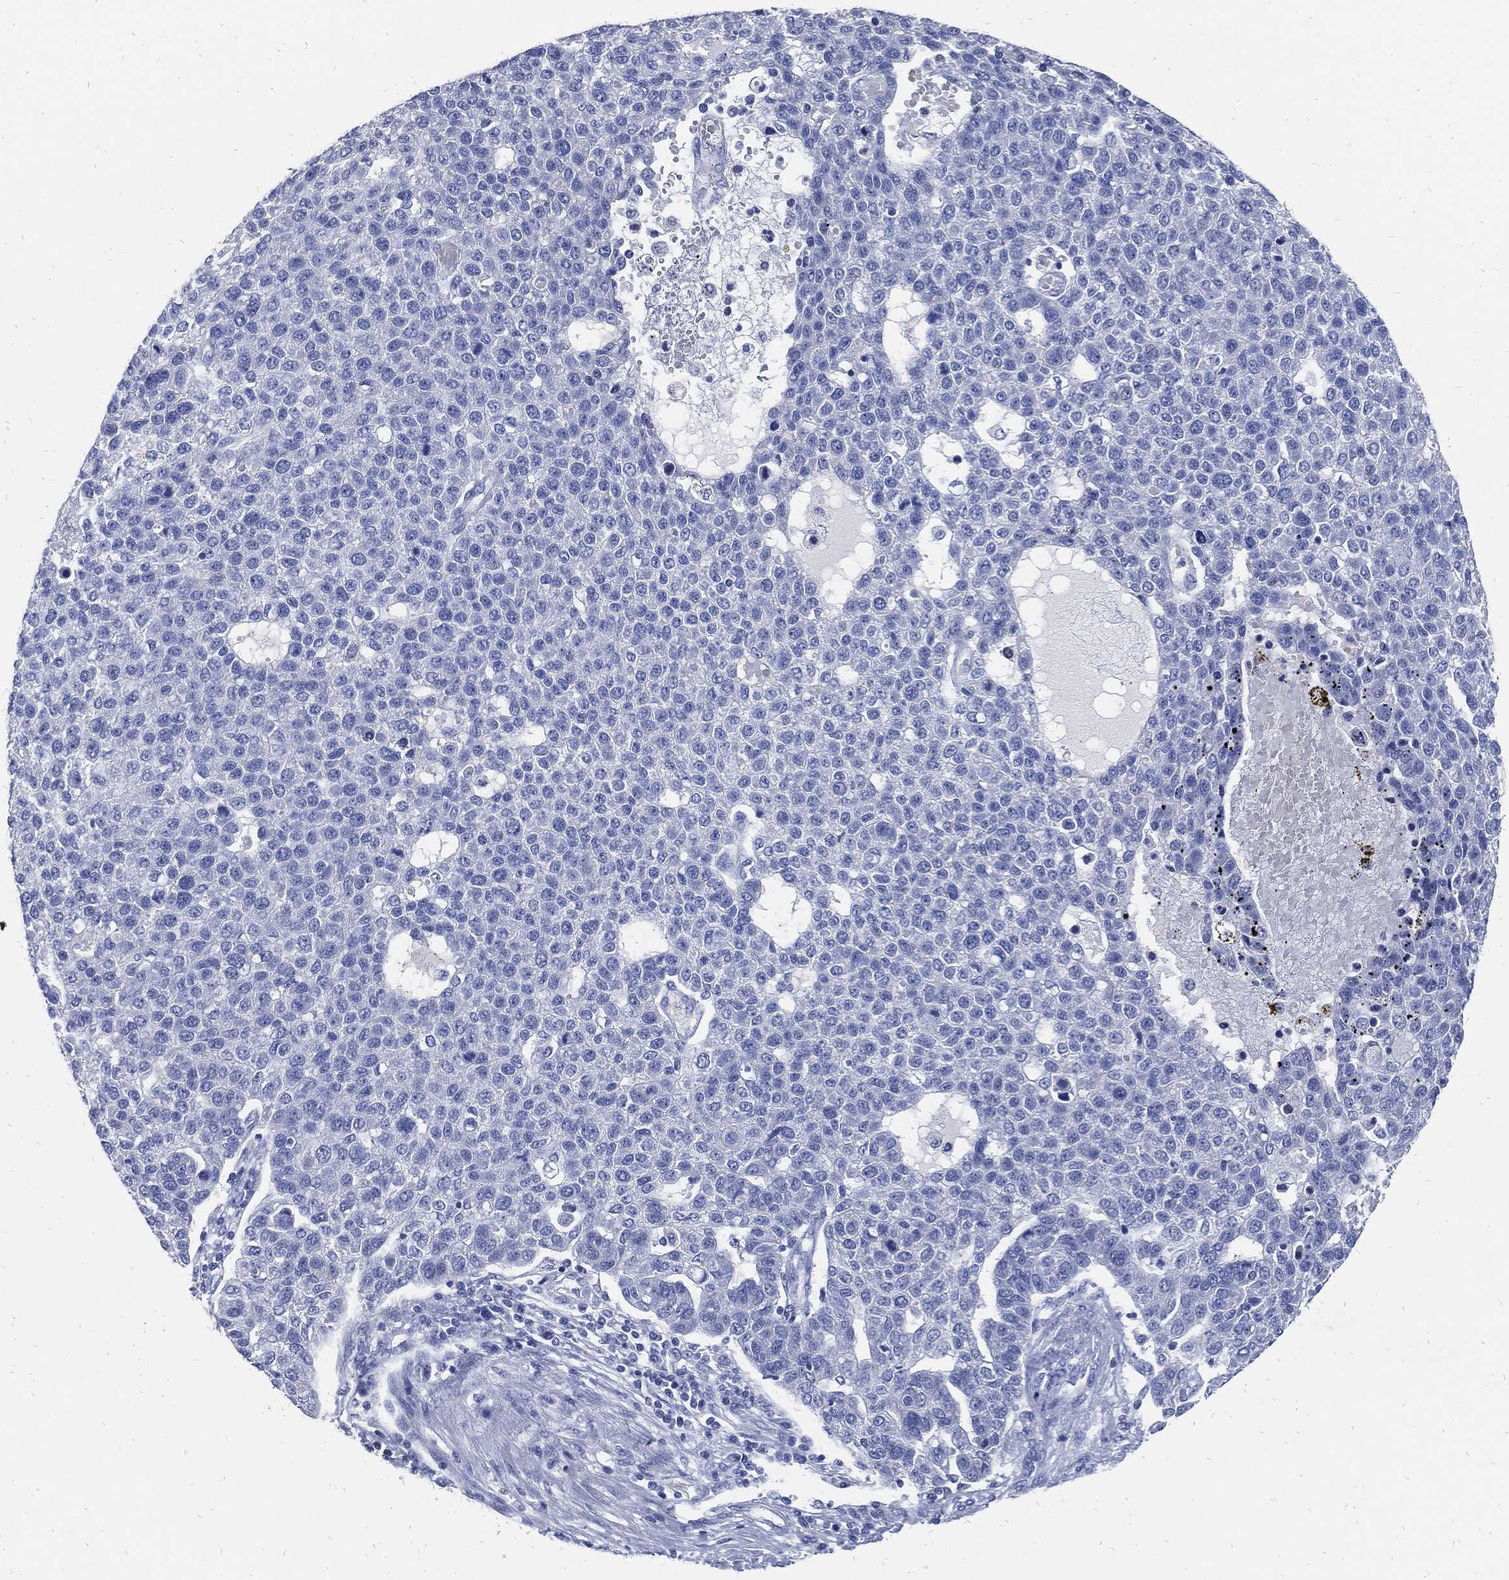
{"staining": {"intensity": "negative", "quantity": "none", "location": "none"}, "tissue": "pancreatic cancer", "cell_type": "Tumor cells", "image_type": "cancer", "snomed": [{"axis": "morphology", "description": "Adenocarcinoma, NOS"}, {"axis": "topography", "description": "Pancreas"}], "caption": "Immunohistochemical staining of pancreatic cancer exhibits no significant expression in tumor cells.", "gene": "FABP4", "patient": {"sex": "female", "age": 61}}